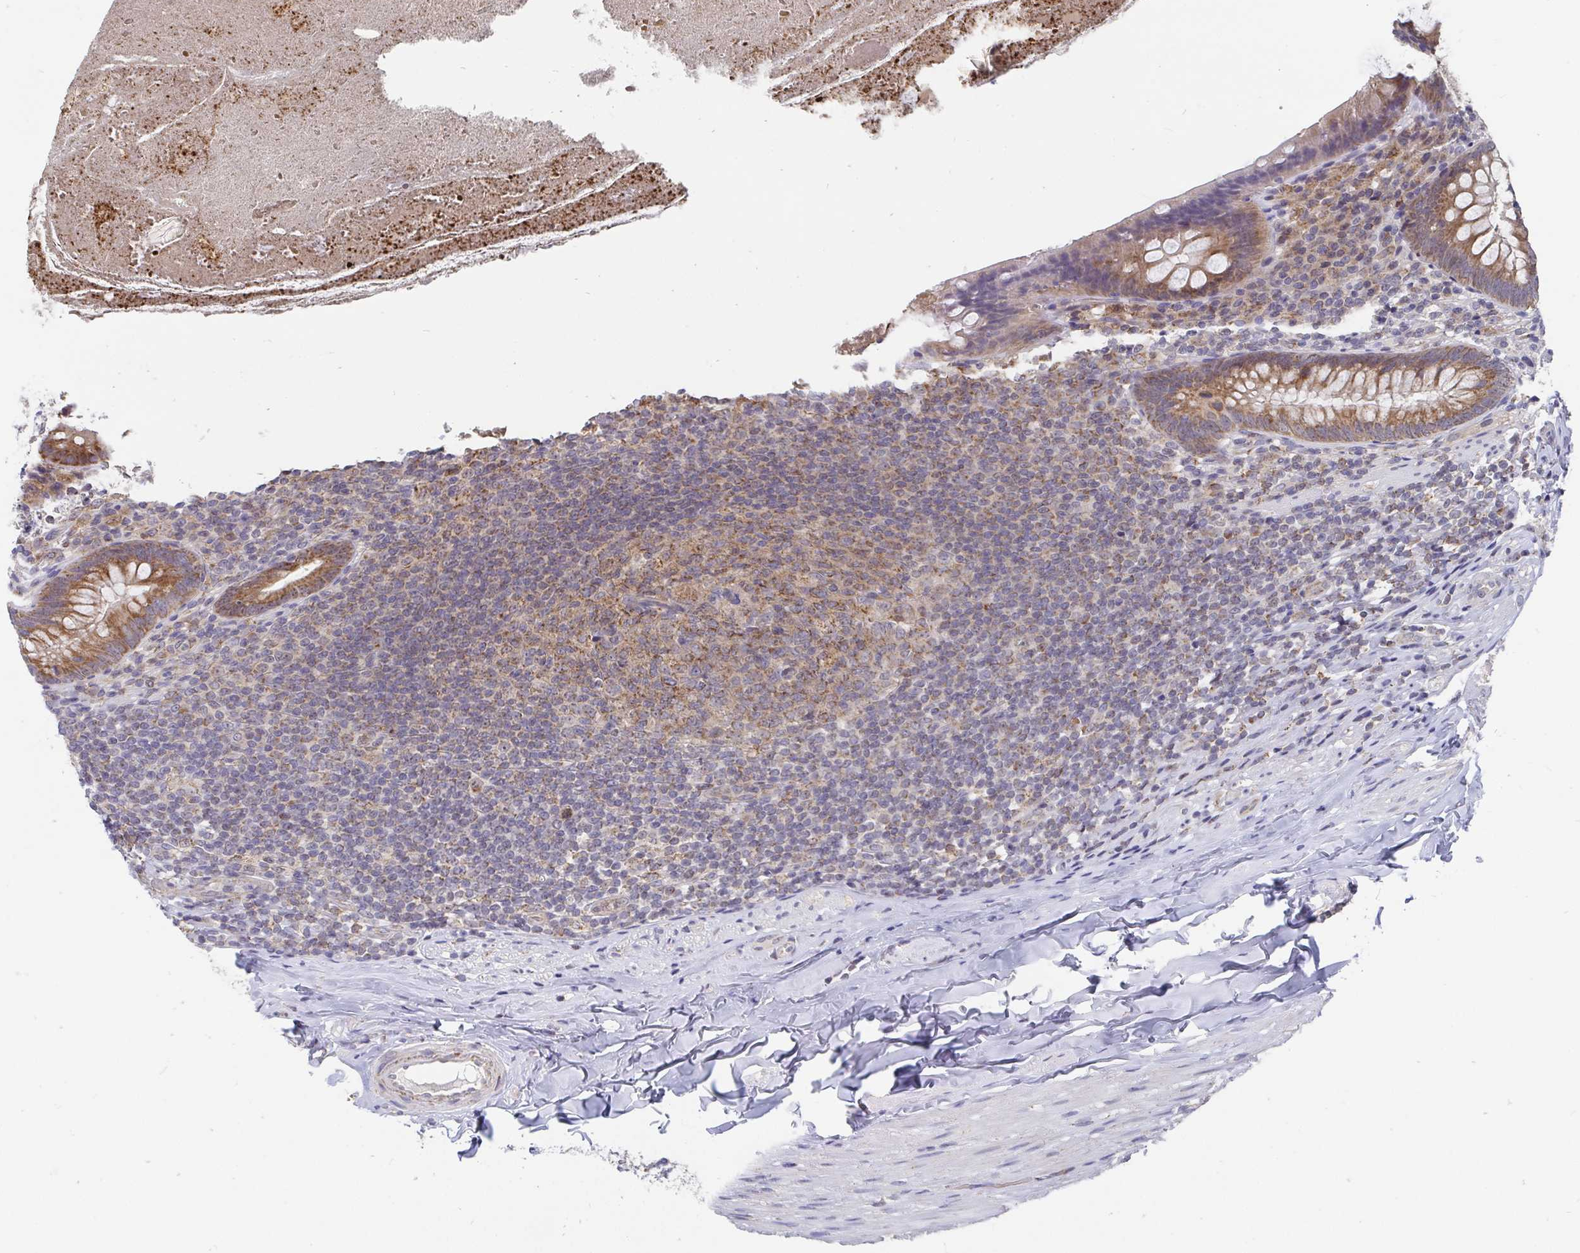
{"staining": {"intensity": "moderate", "quantity": ">75%", "location": "cytoplasmic/membranous"}, "tissue": "appendix", "cell_type": "Glandular cells", "image_type": "normal", "snomed": [{"axis": "morphology", "description": "Normal tissue, NOS"}, {"axis": "topography", "description": "Appendix"}], "caption": "The immunohistochemical stain highlights moderate cytoplasmic/membranous positivity in glandular cells of benign appendix. The staining is performed using DAB (3,3'-diaminobenzidine) brown chromogen to label protein expression. The nuclei are counter-stained blue using hematoxylin.", "gene": "PDF", "patient": {"sex": "male", "age": 47}}